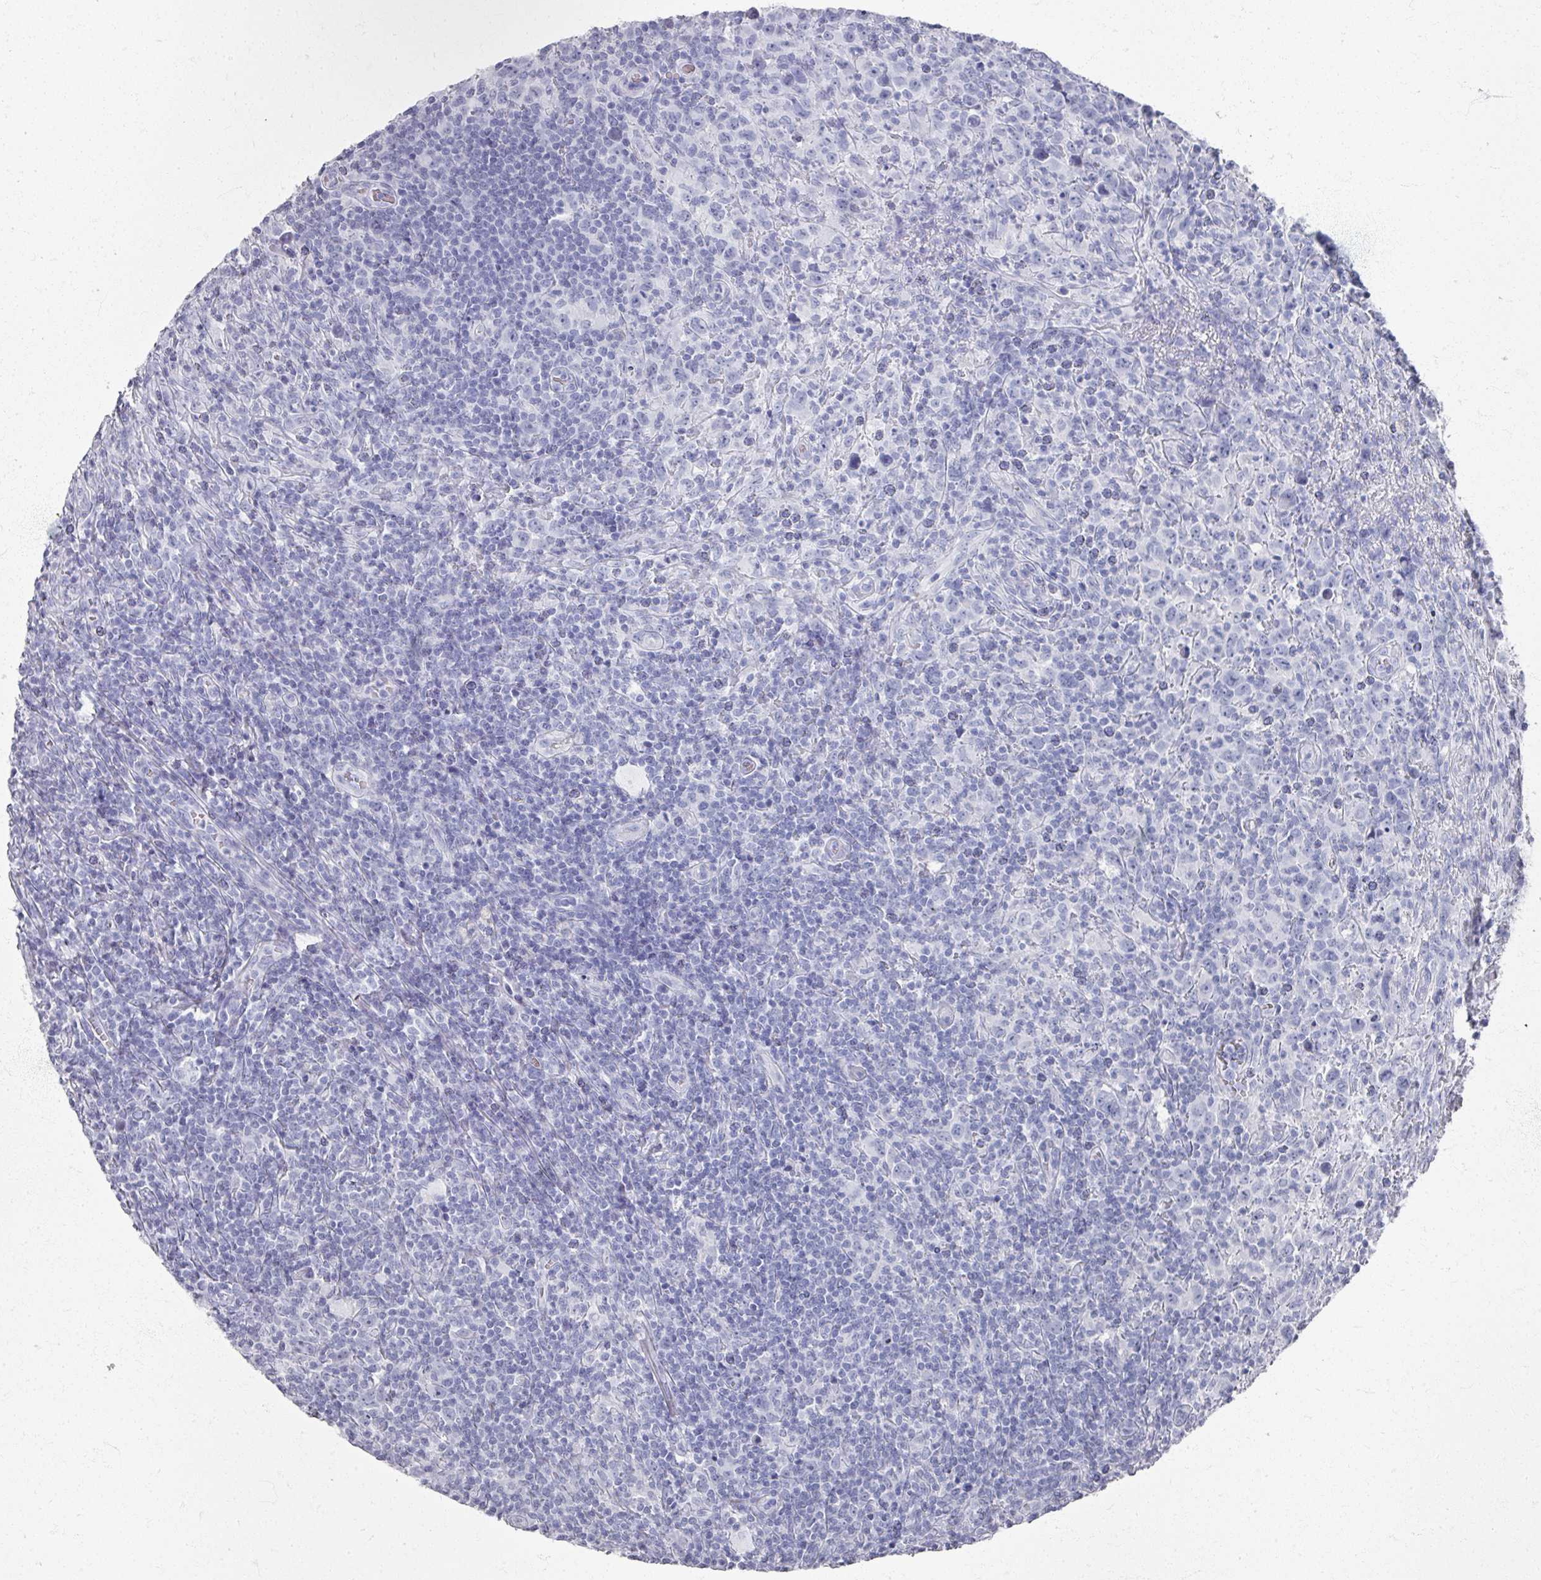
{"staining": {"intensity": "negative", "quantity": "none", "location": "none"}, "tissue": "lymphoma", "cell_type": "Tumor cells", "image_type": "cancer", "snomed": [{"axis": "morphology", "description": "Hodgkin's disease, NOS"}, {"axis": "topography", "description": "Lymph node"}], "caption": "Immunohistochemistry photomicrograph of lymphoma stained for a protein (brown), which displays no staining in tumor cells.", "gene": "PSKH1", "patient": {"sex": "female", "age": 18}}